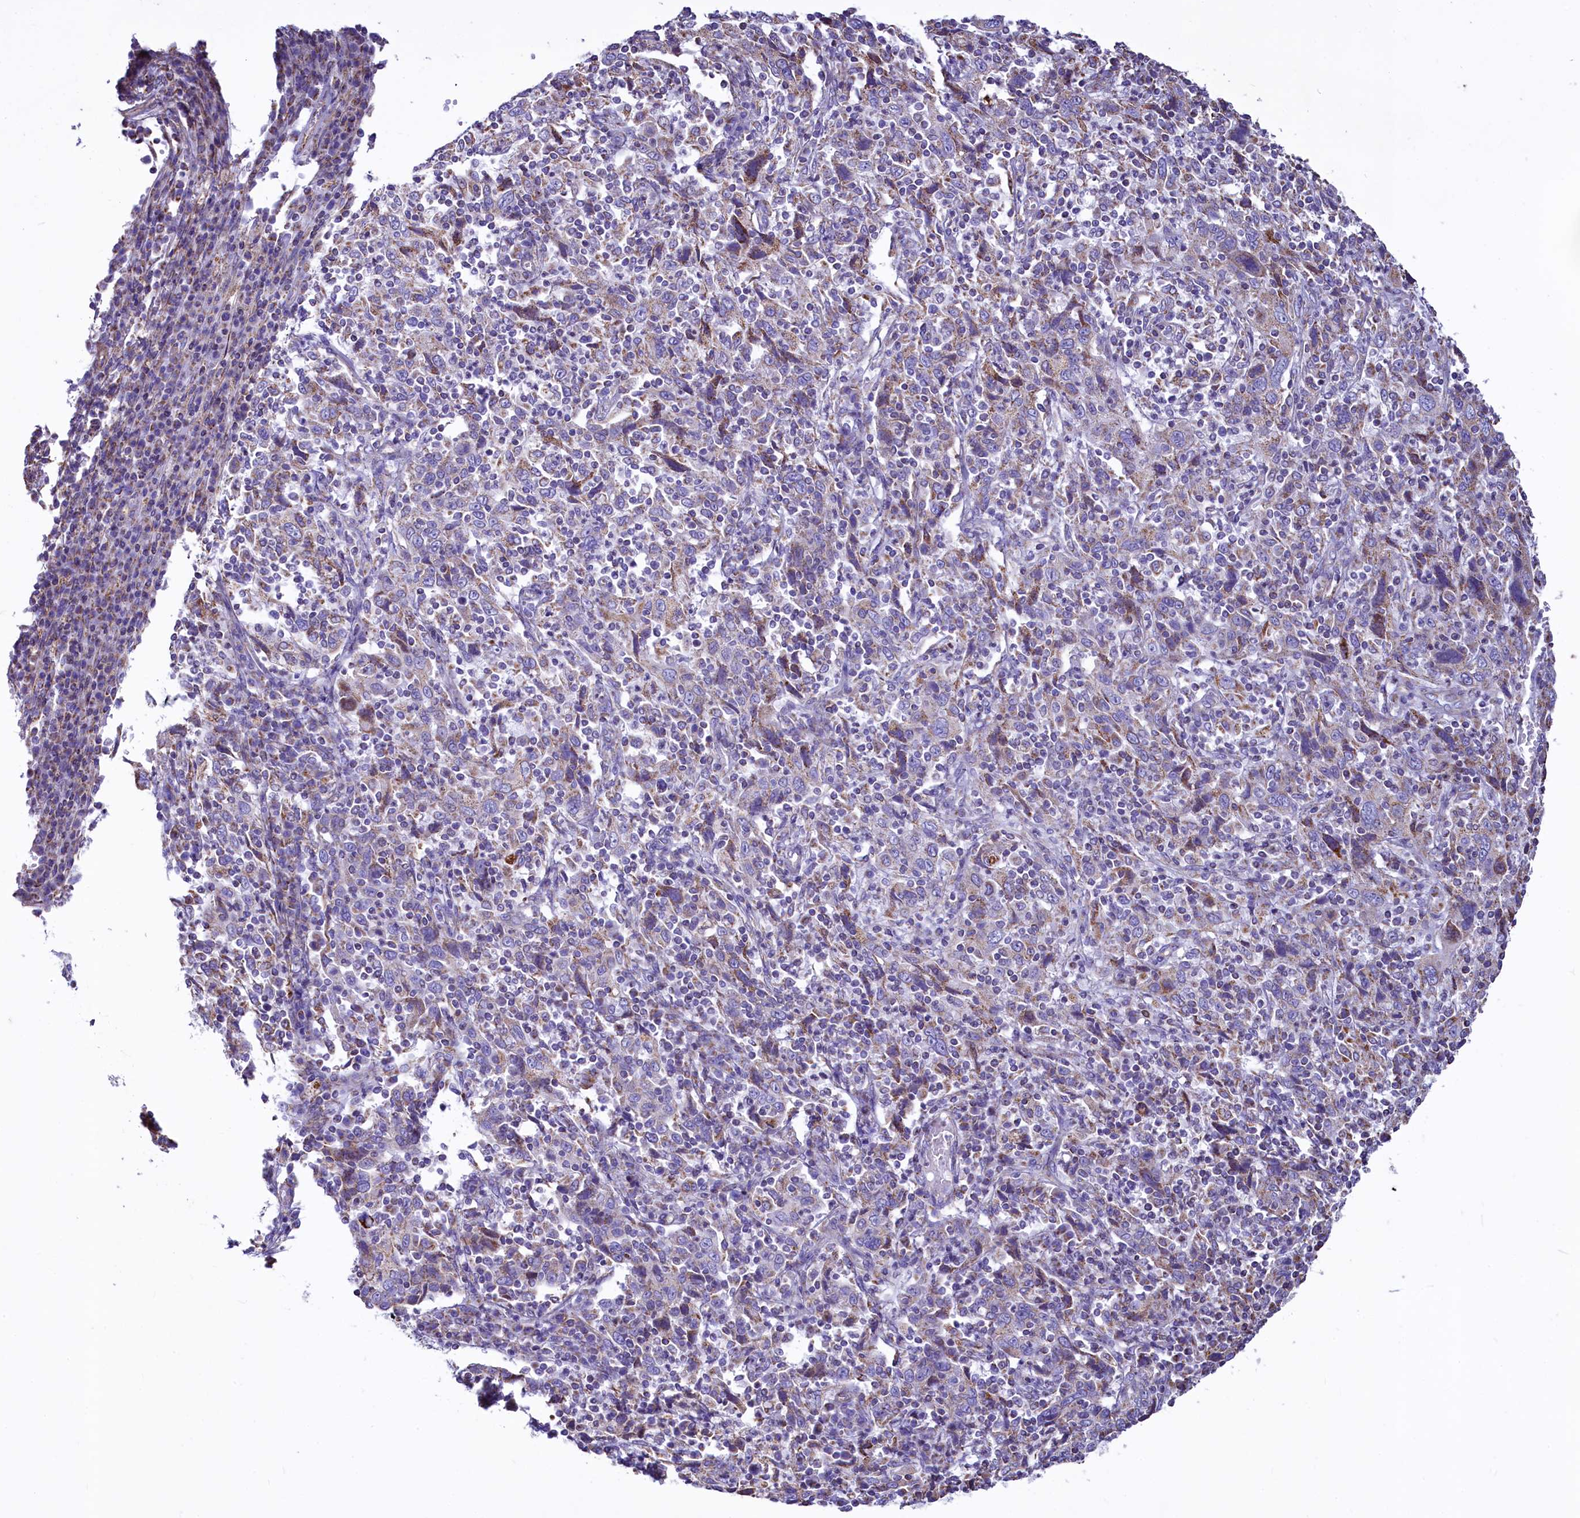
{"staining": {"intensity": "weak", "quantity": "25%-75%", "location": "cytoplasmic/membranous"}, "tissue": "cervical cancer", "cell_type": "Tumor cells", "image_type": "cancer", "snomed": [{"axis": "morphology", "description": "Squamous cell carcinoma, NOS"}, {"axis": "topography", "description": "Cervix"}], "caption": "Human cervical cancer (squamous cell carcinoma) stained with a protein marker demonstrates weak staining in tumor cells.", "gene": "VWCE", "patient": {"sex": "female", "age": 46}}